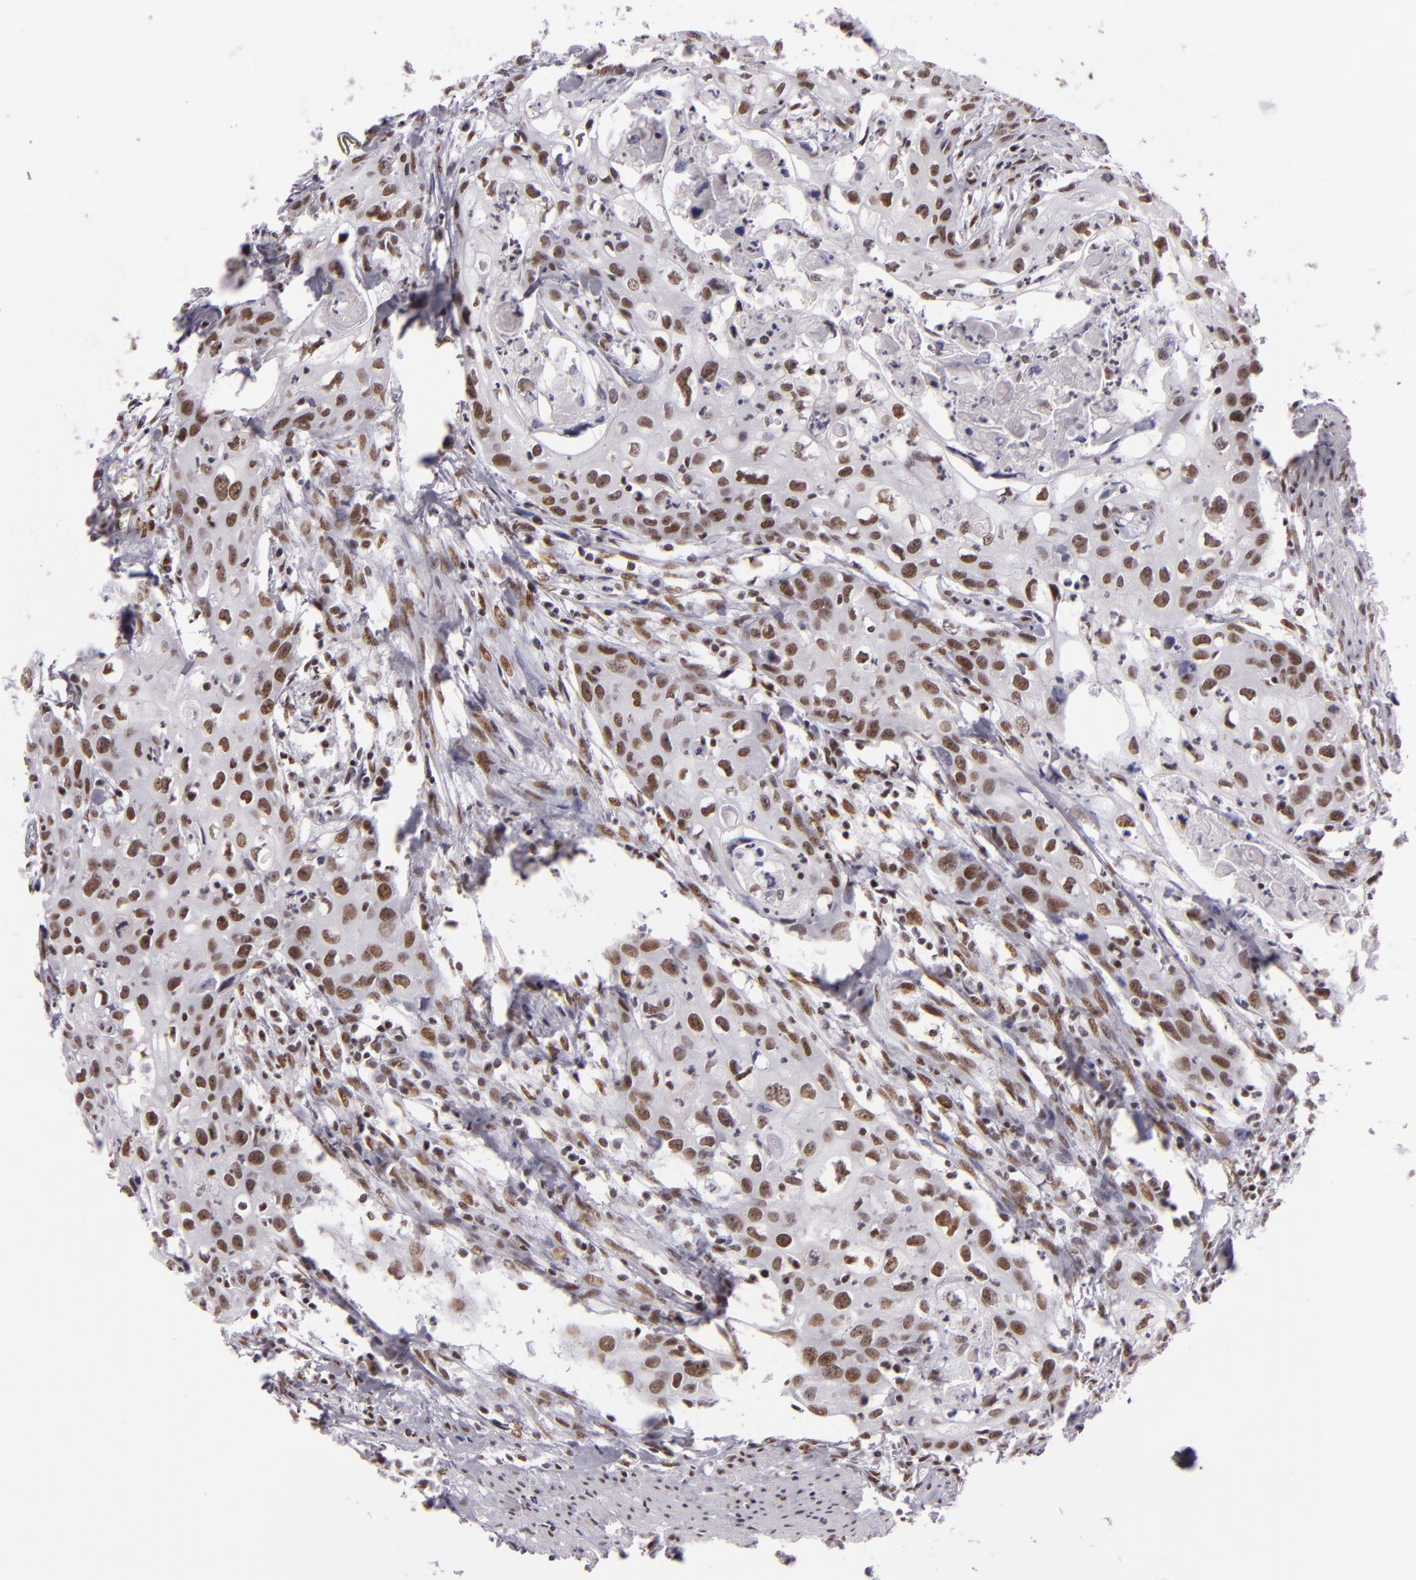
{"staining": {"intensity": "moderate", "quantity": ">75%", "location": "nuclear"}, "tissue": "urothelial cancer", "cell_type": "Tumor cells", "image_type": "cancer", "snomed": [{"axis": "morphology", "description": "Urothelial carcinoma, High grade"}, {"axis": "topography", "description": "Urinary bladder"}], "caption": "Immunohistochemical staining of human urothelial cancer reveals moderate nuclear protein positivity in approximately >75% of tumor cells.", "gene": "BRD8", "patient": {"sex": "male", "age": 54}}